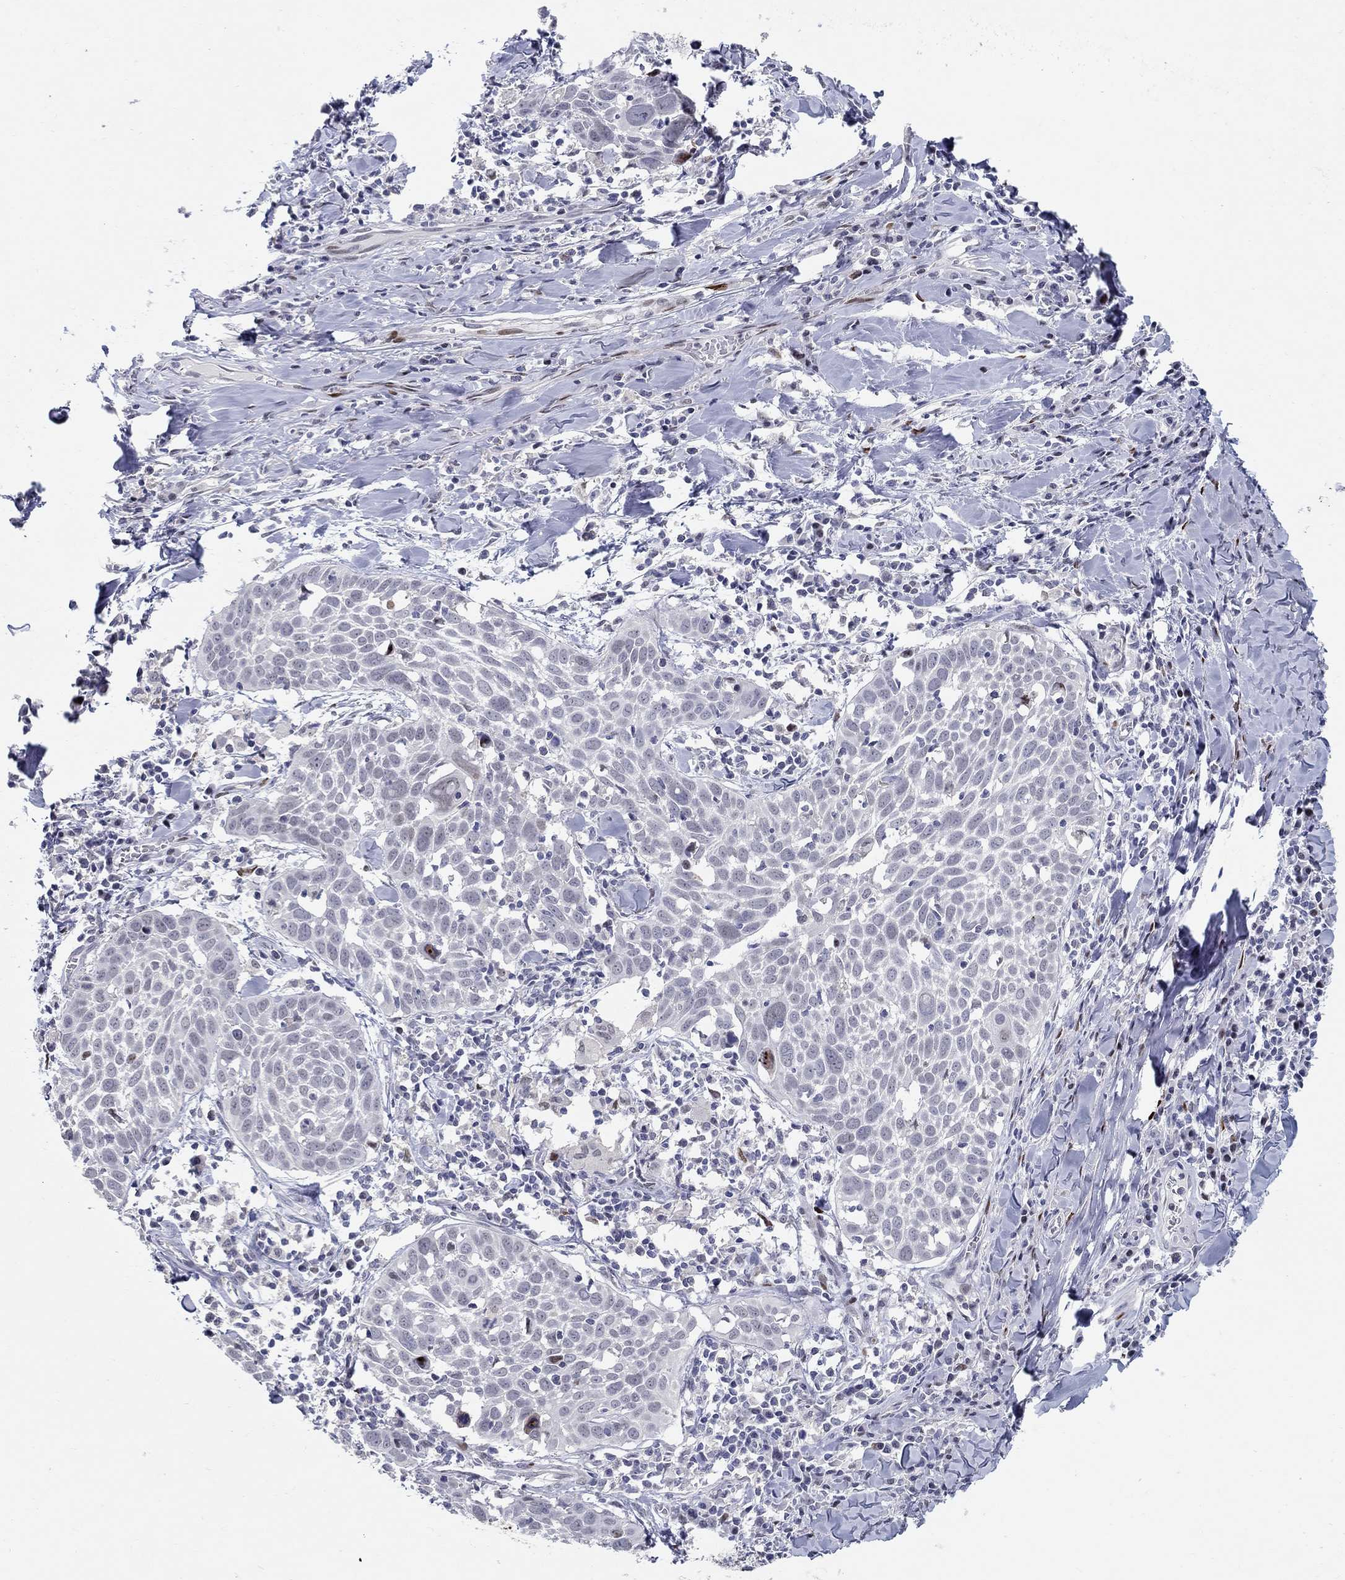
{"staining": {"intensity": "negative", "quantity": "none", "location": "none"}, "tissue": "lung cancer", "cell_type": "Tumor cells", "image_type": "cancer", "snomed": [{"axis": "morphology", "description": "Squamous cell carcinoma, NOS"}, {"axis": "topography", "description": "Lung"}], "caption": "High power microscopy photomicrograph of an immunohistochemistry (IHC) micrograph of squamous cell carcinoma (lung), revealing no significant expression in tumor cells. (Brightfield microscopy of DAB IHC at high magnification).", "gene": "RAPGEF5", "patient": {"sex": "male", "age": 57}}